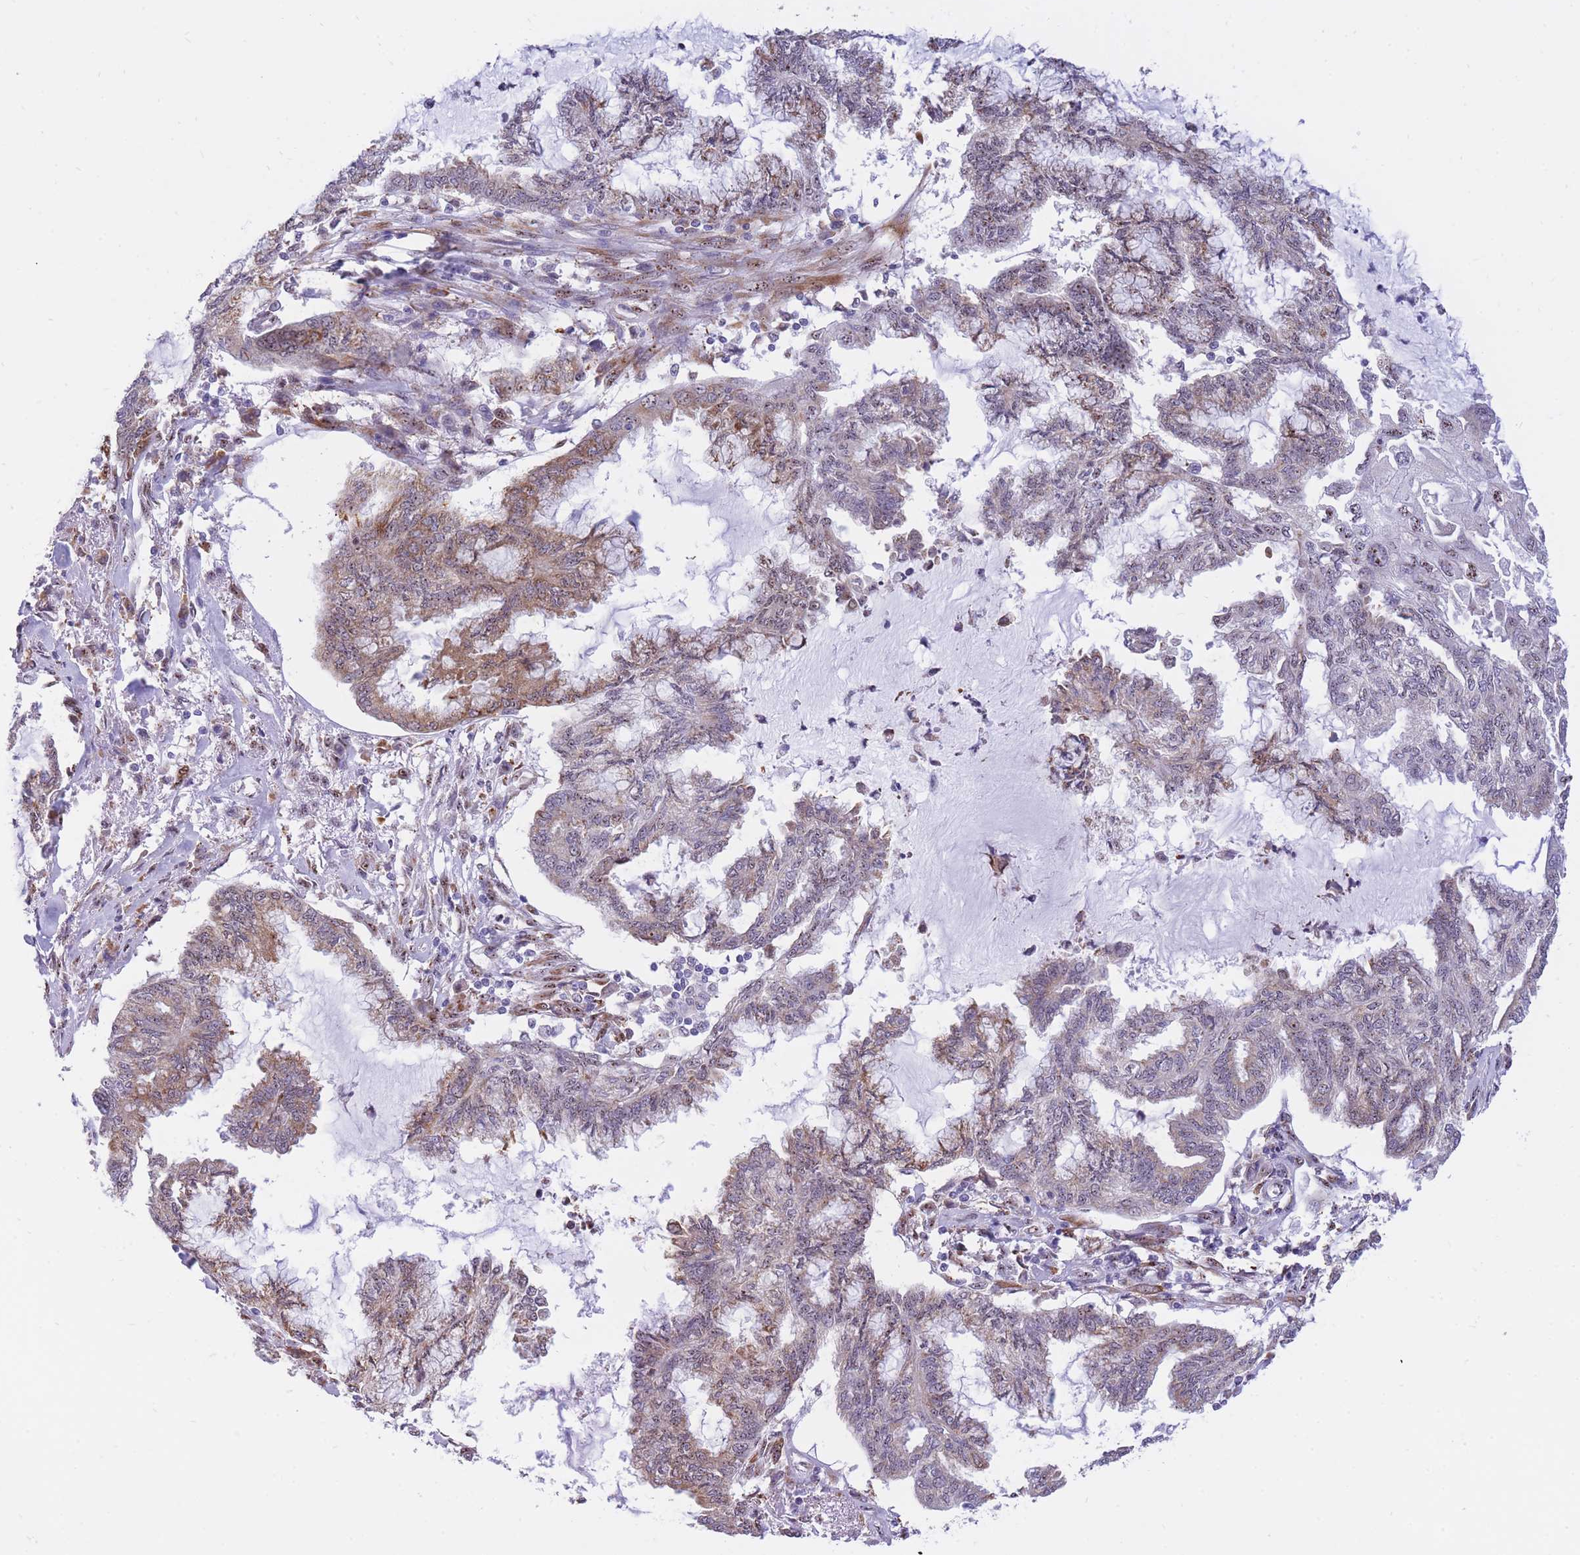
{"staining": {"intensity": "moderate", "quantity": "25%-75%", "location": "cytoplasmic/membranous"}, "tissue": "endometrial cancer", "cell_type": "Tumor cells", "image_type": "cancer", "snomed": [{"axis": "morphology", "description": "Adenocarcinoma, NOS"}, {"axis": "topography", "description": "Endometrium"}], "caption": "Endometrial cancer was stained to show a protein in brown. There is medium levels of moderate cytoplasmic/membranous expression in approximately 25%-75% of tumor cells. (Brightfield microscopy of DAB IHC at high magnification).", "gene": "FAM153A", "patient": {"sex": "female", "age": 86}}